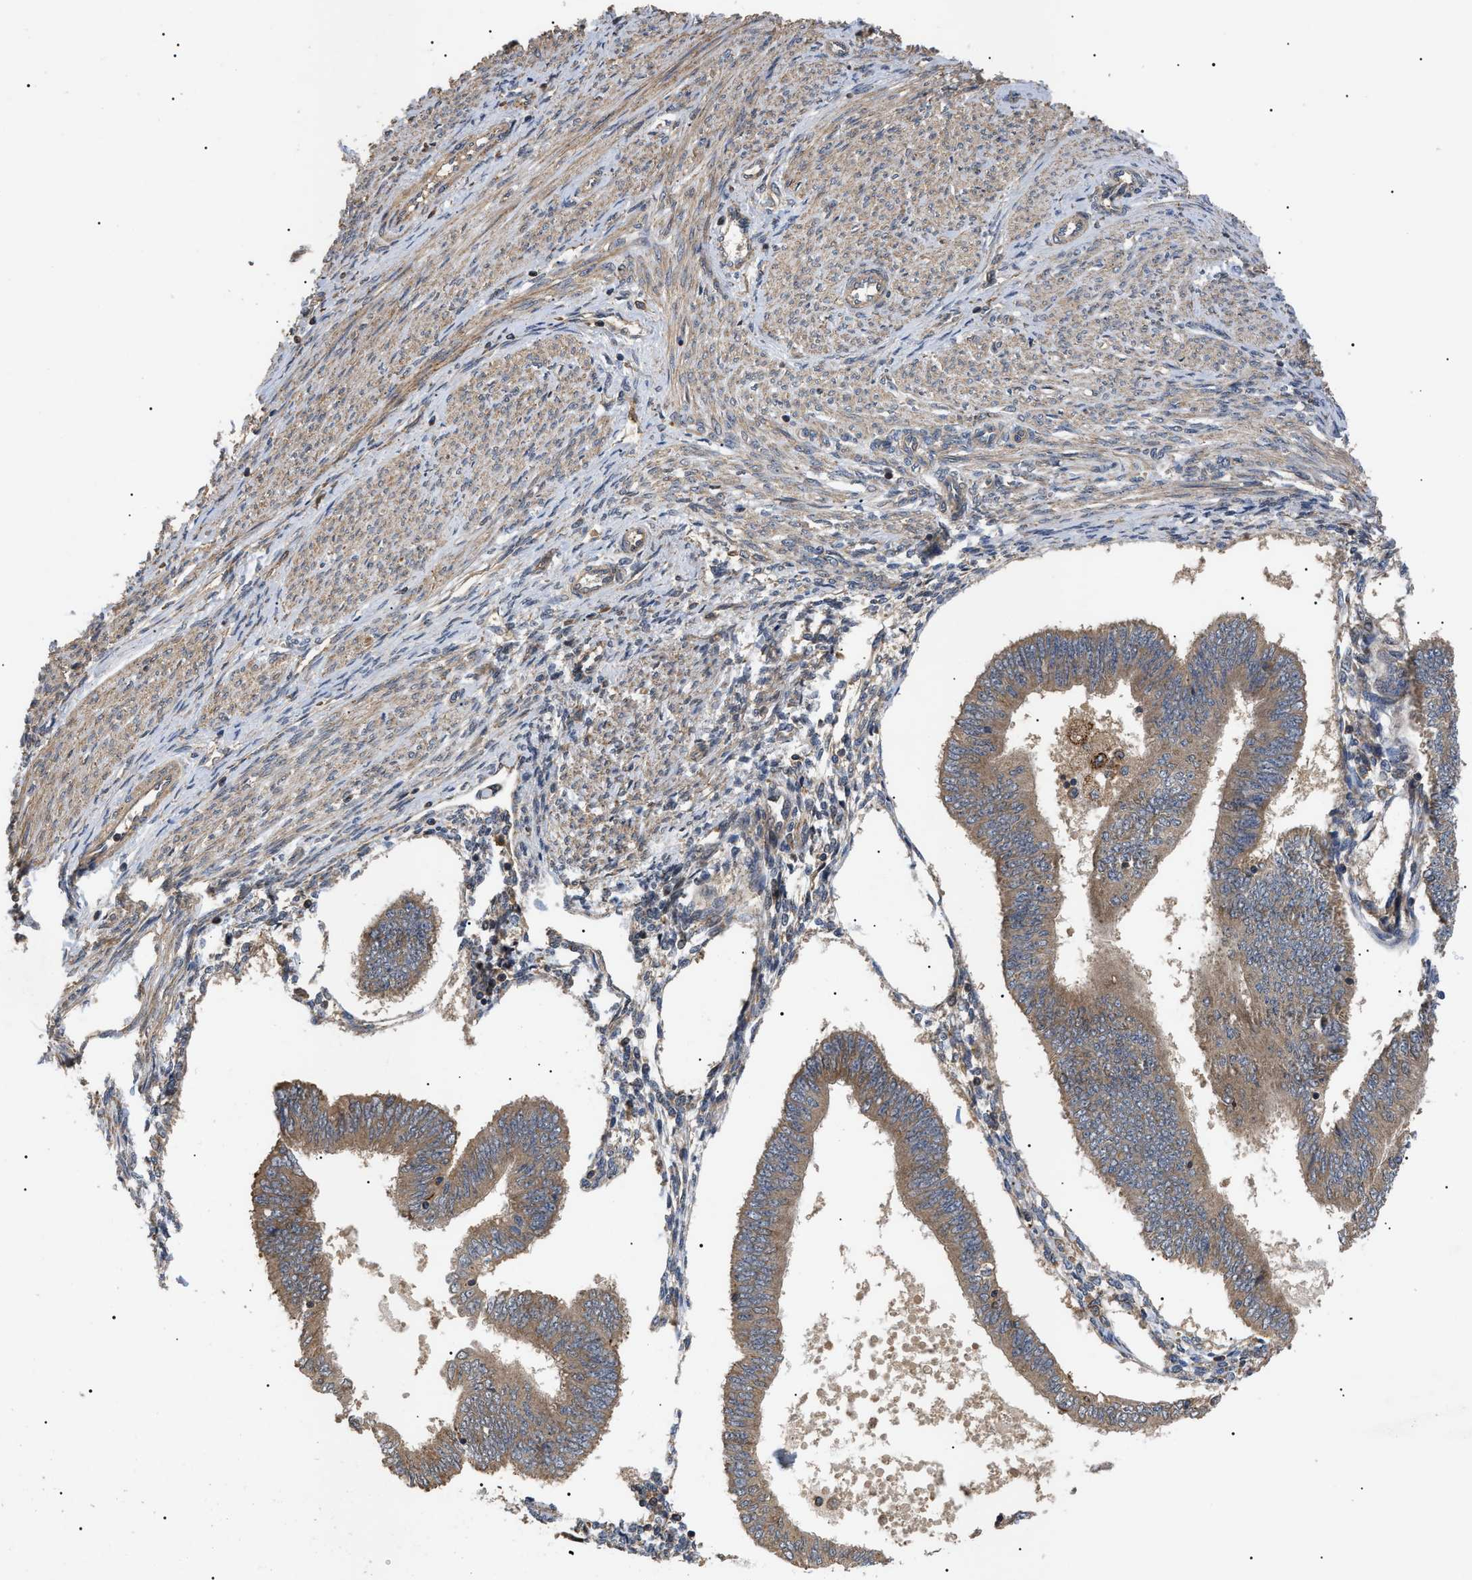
{"staining": {"intensity": "moderate", "quantity": ">75%", "location": "cytoplasmic/membranous"}, "tissue": "endometrial cancer", "cell_type": "Tumor cells", "image_type": "cancer", "snomed": [{"axis": "morphology", "description": "Adenocarcinoma, NOS"}, {"axis": "topography", "description": "Endometrium"}], "caption": "This histopathology image reveals endometrial cancer (adenocarcinoma) stained with immunohistochemistry to label a protein in brown. The cytoplasmic/membranous of tumor cells show moderate positivity for the protein. Nuclei are counter-stained blue.", "gene": "ASTL", "patient": {"sex": "female", "age": 58}}